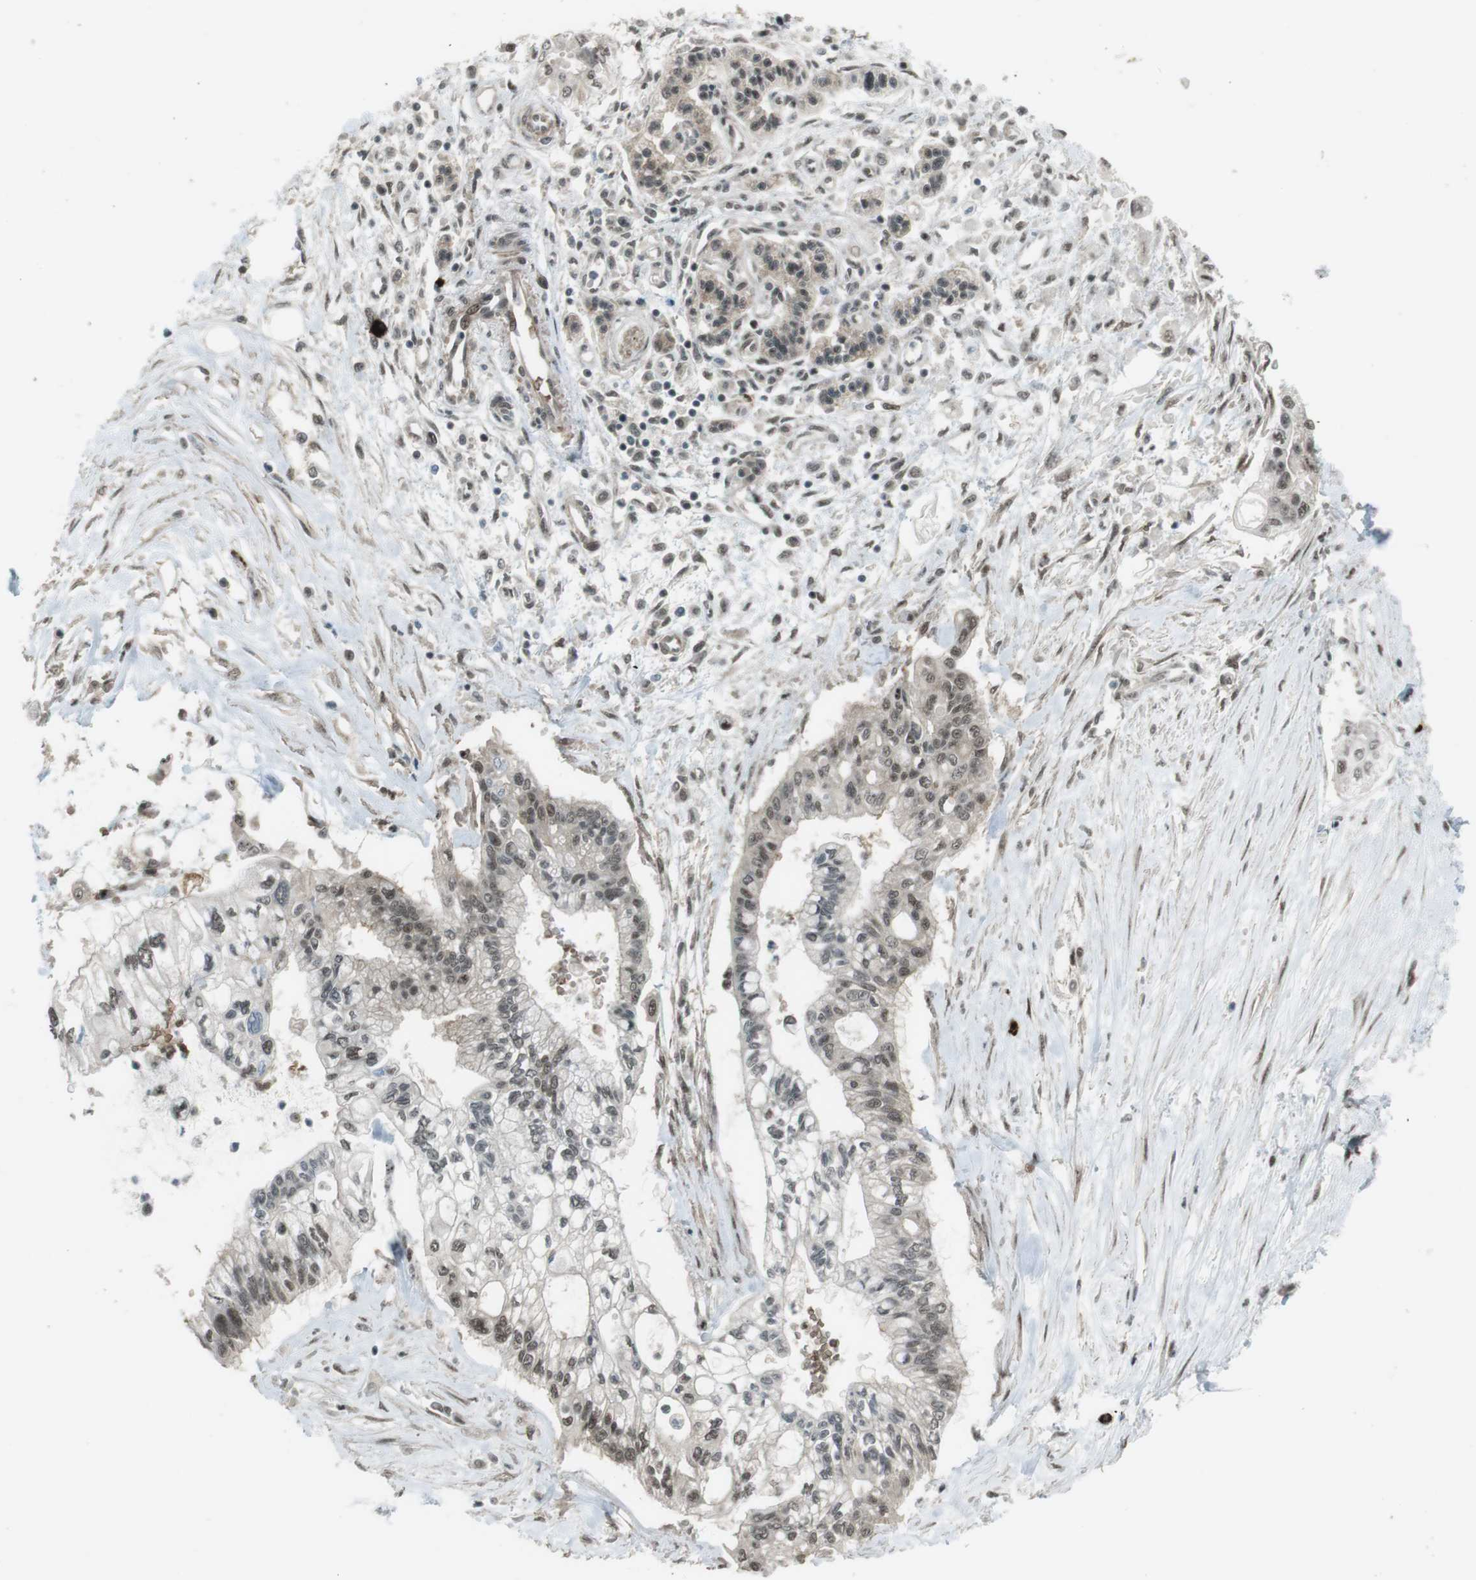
{"staining": {"intensity": "weak", "quantity": "25%-75%", "location": "cytoplasmic/membranous,nuclear"}, "tissue": "pancreatic cancer", "cell_type": "Tumor cells", "image_type": "cancer", "snomed": [{"axis": "morphology", "description": "Adenocarcinoma, NOS"}, {"axis": "topography", "description": "Pancreas"}], "caption": "Tumor cells demonstrate low levels of weak cytoplasmic/membranous and nuclear positivity in about 25%-75% of cells in human adenocarcinoma (pancreatic). (DAB (3,3'-diaminobenzidine) IHC, brown staining for protein, blue staining for nuclei).", "gene": "SLITRK5", "patient": {"sex": "female", "age": 77}}